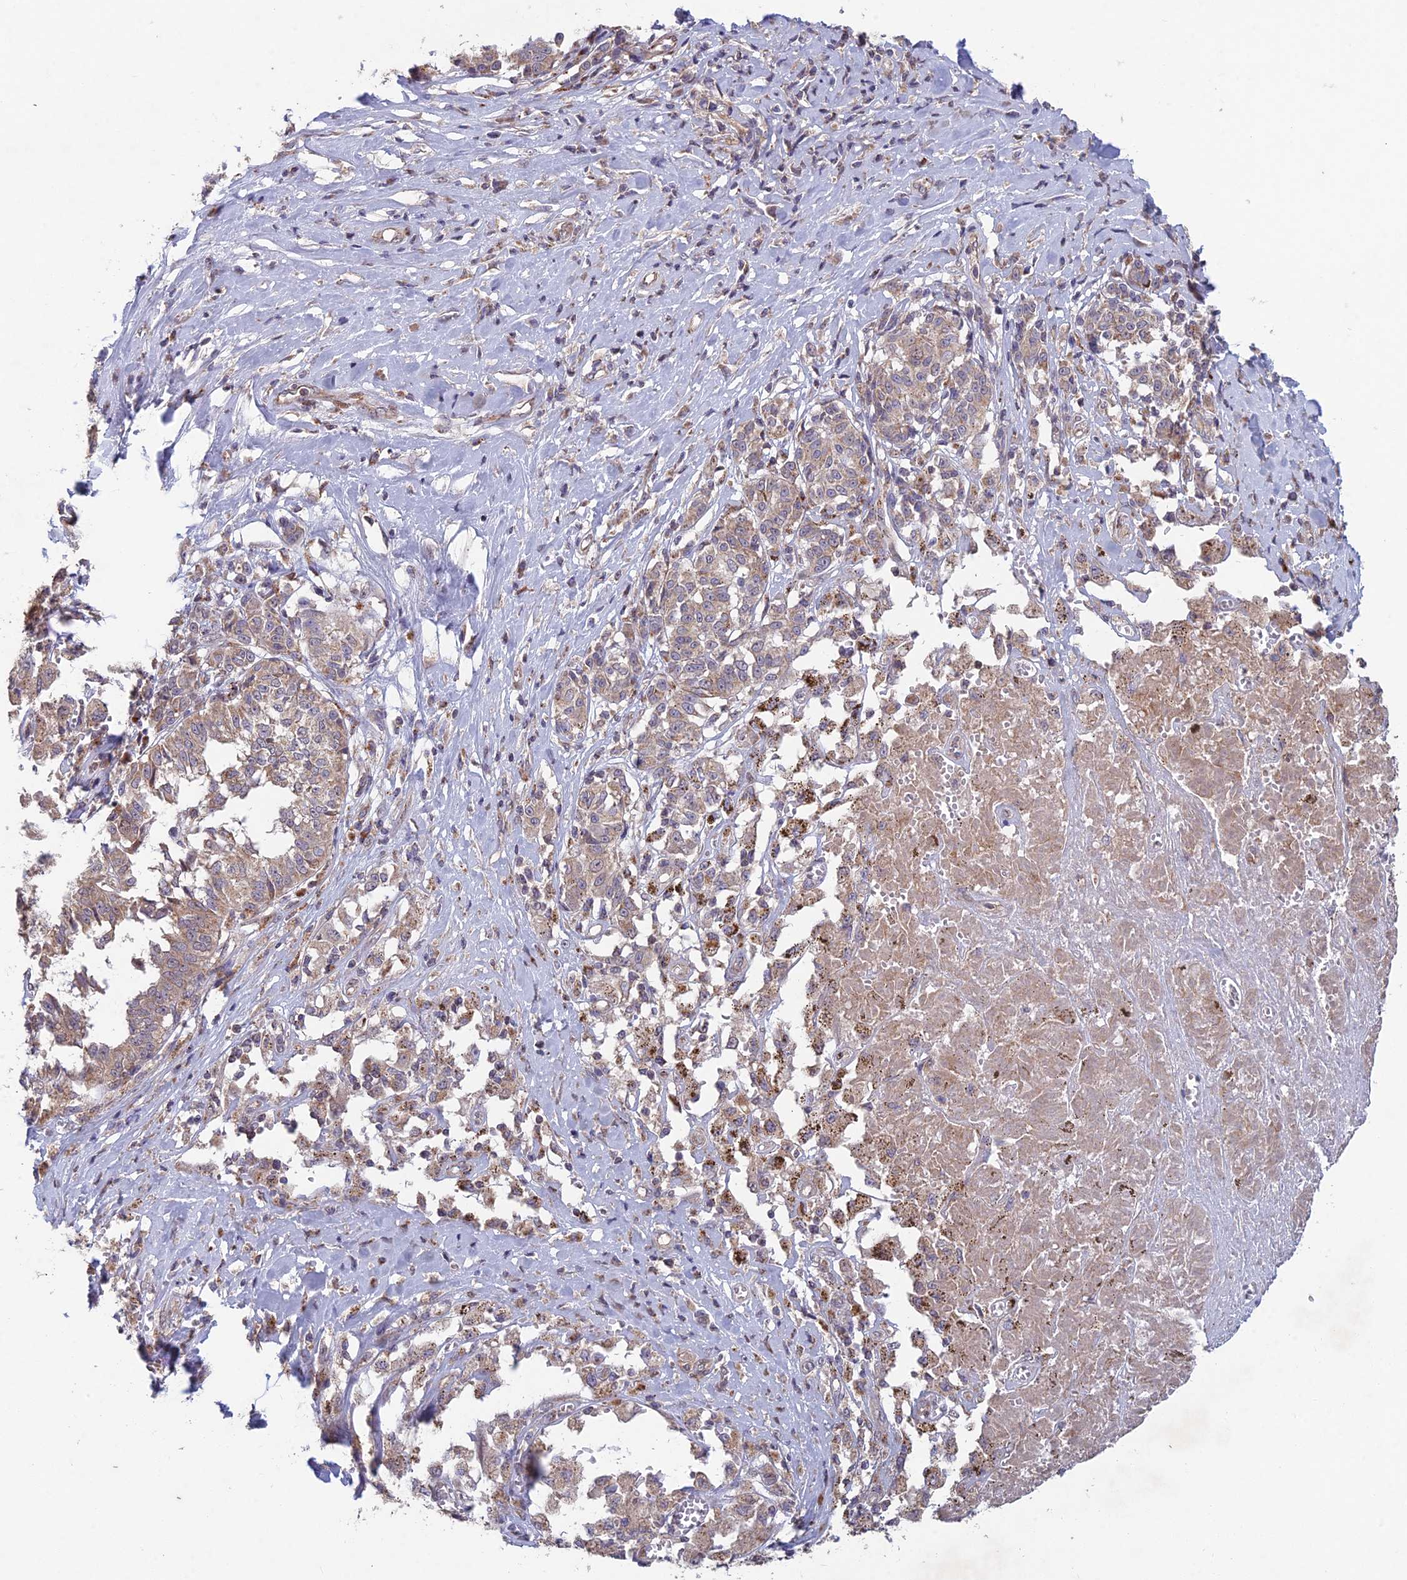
{"staining": {"intensity": "weak", "quantity": ">75%", "location": "cytoplasmic/membranous"}, "tissue": "melanoma", "cell_type": "Tumor cells", "image_type": "cancer", "snomed": [{"axis": "morphology", "description": "Malignant melanoma, NOS"}, {"axis": "topography", "description": "Skin"}], "caption": "An image showing weak cytoplasmic/membranous staining in about >75% of tumor cells in malignant melanoma, as visualized by brown immunohistochemical staining.", "gene": "FOXS1", "patient": {"sex": "female", "age": 72}}